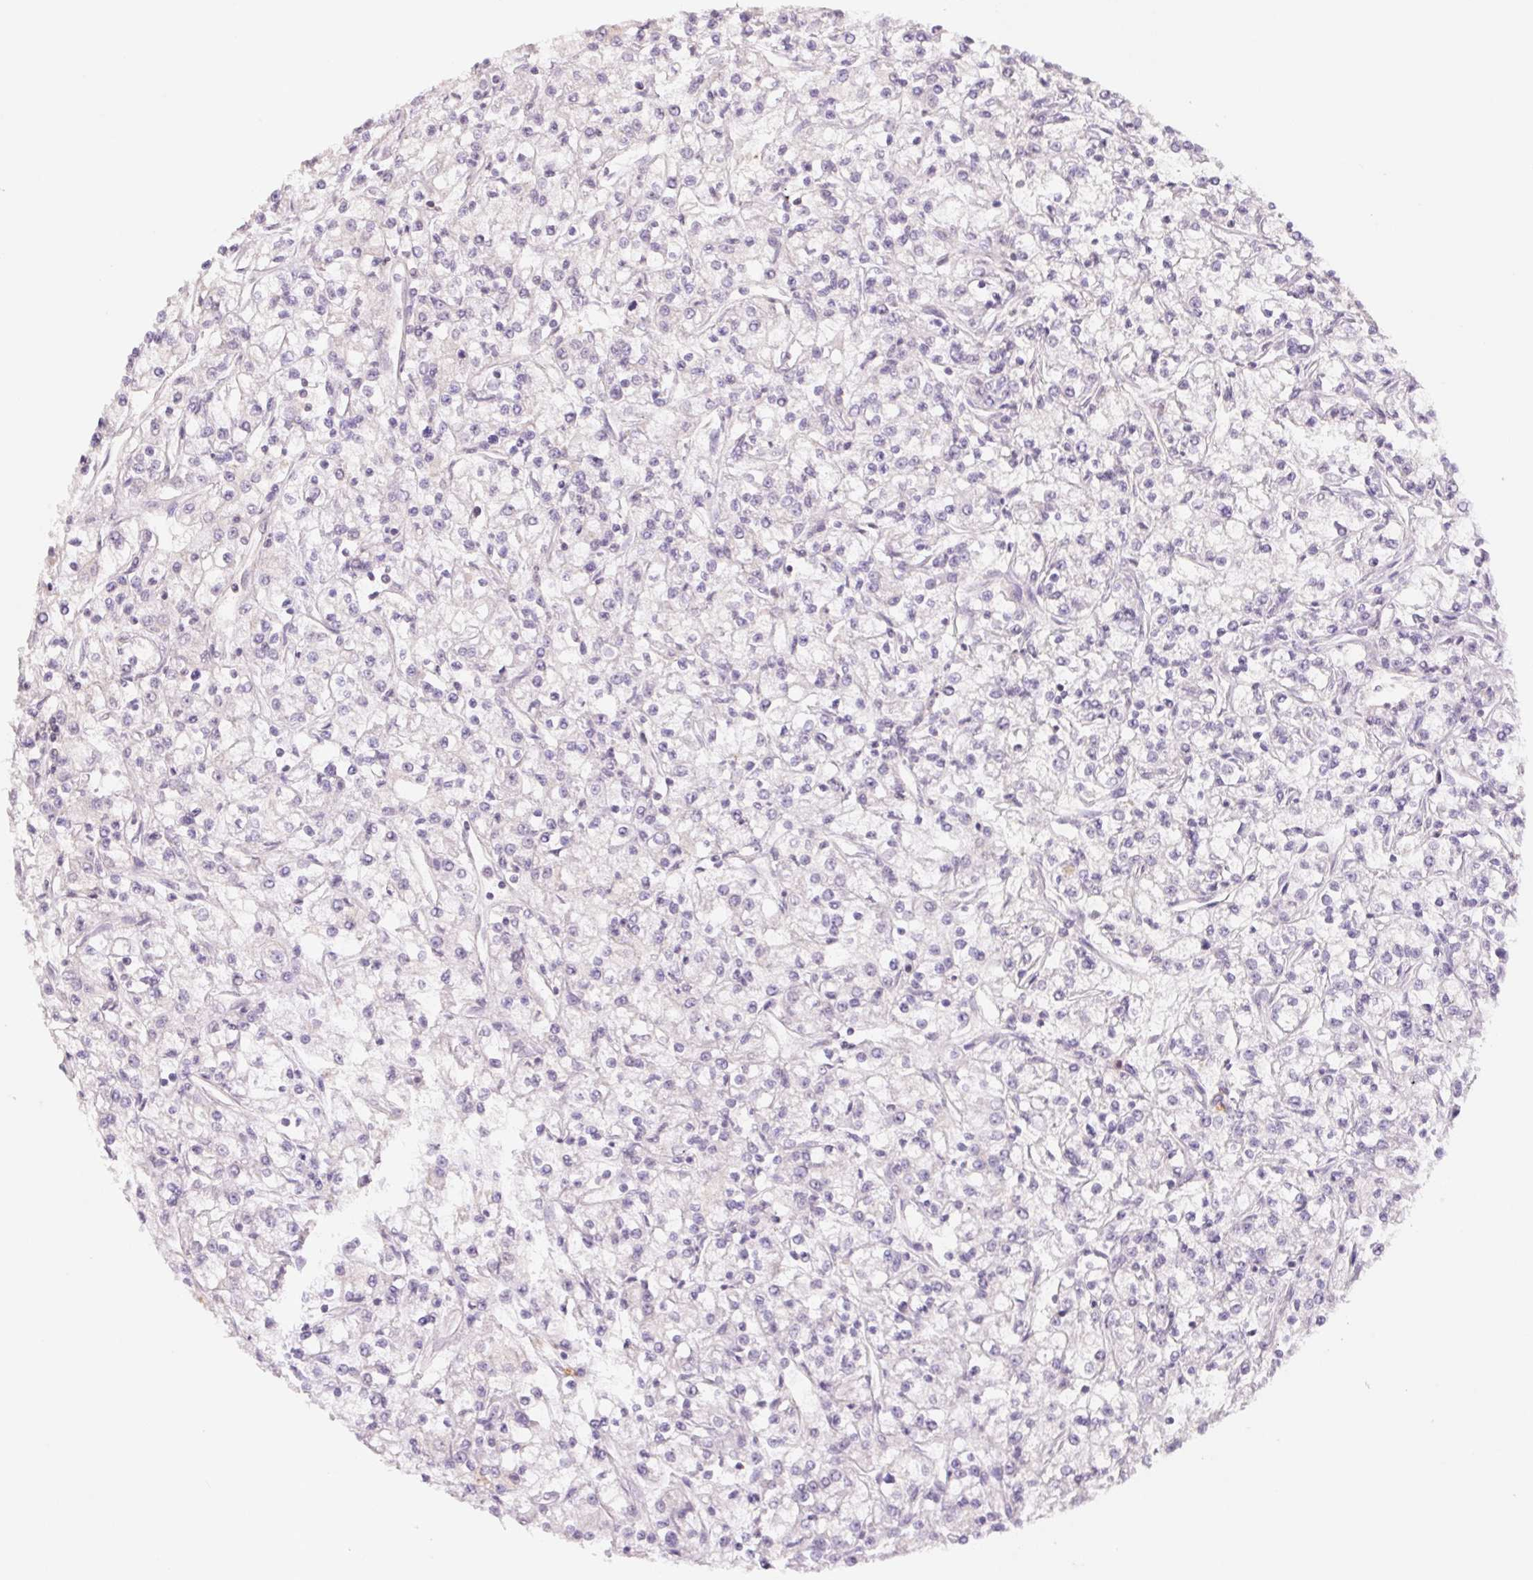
{"staining": {"intensity": "negative", "quantity": "none", "location": "none"}, "tissue": "renal cancer", "cell_type": "Tumor cells", "image_type": "cancer", "snomed": [{"axis": "morphology", "description": "Adenocarcinoma, NOS"}, {"axis": "topography", "description": "Kidney"}], "caption": "High magnification brightfield microscopy of renal adenocarcinoma stained with DAB (brown) and counterstained with hematoxylin (blue): tumor cells show no significant positivity.", "gene": "KIF26A", "patient": {"sex": "female", "age": 59}}